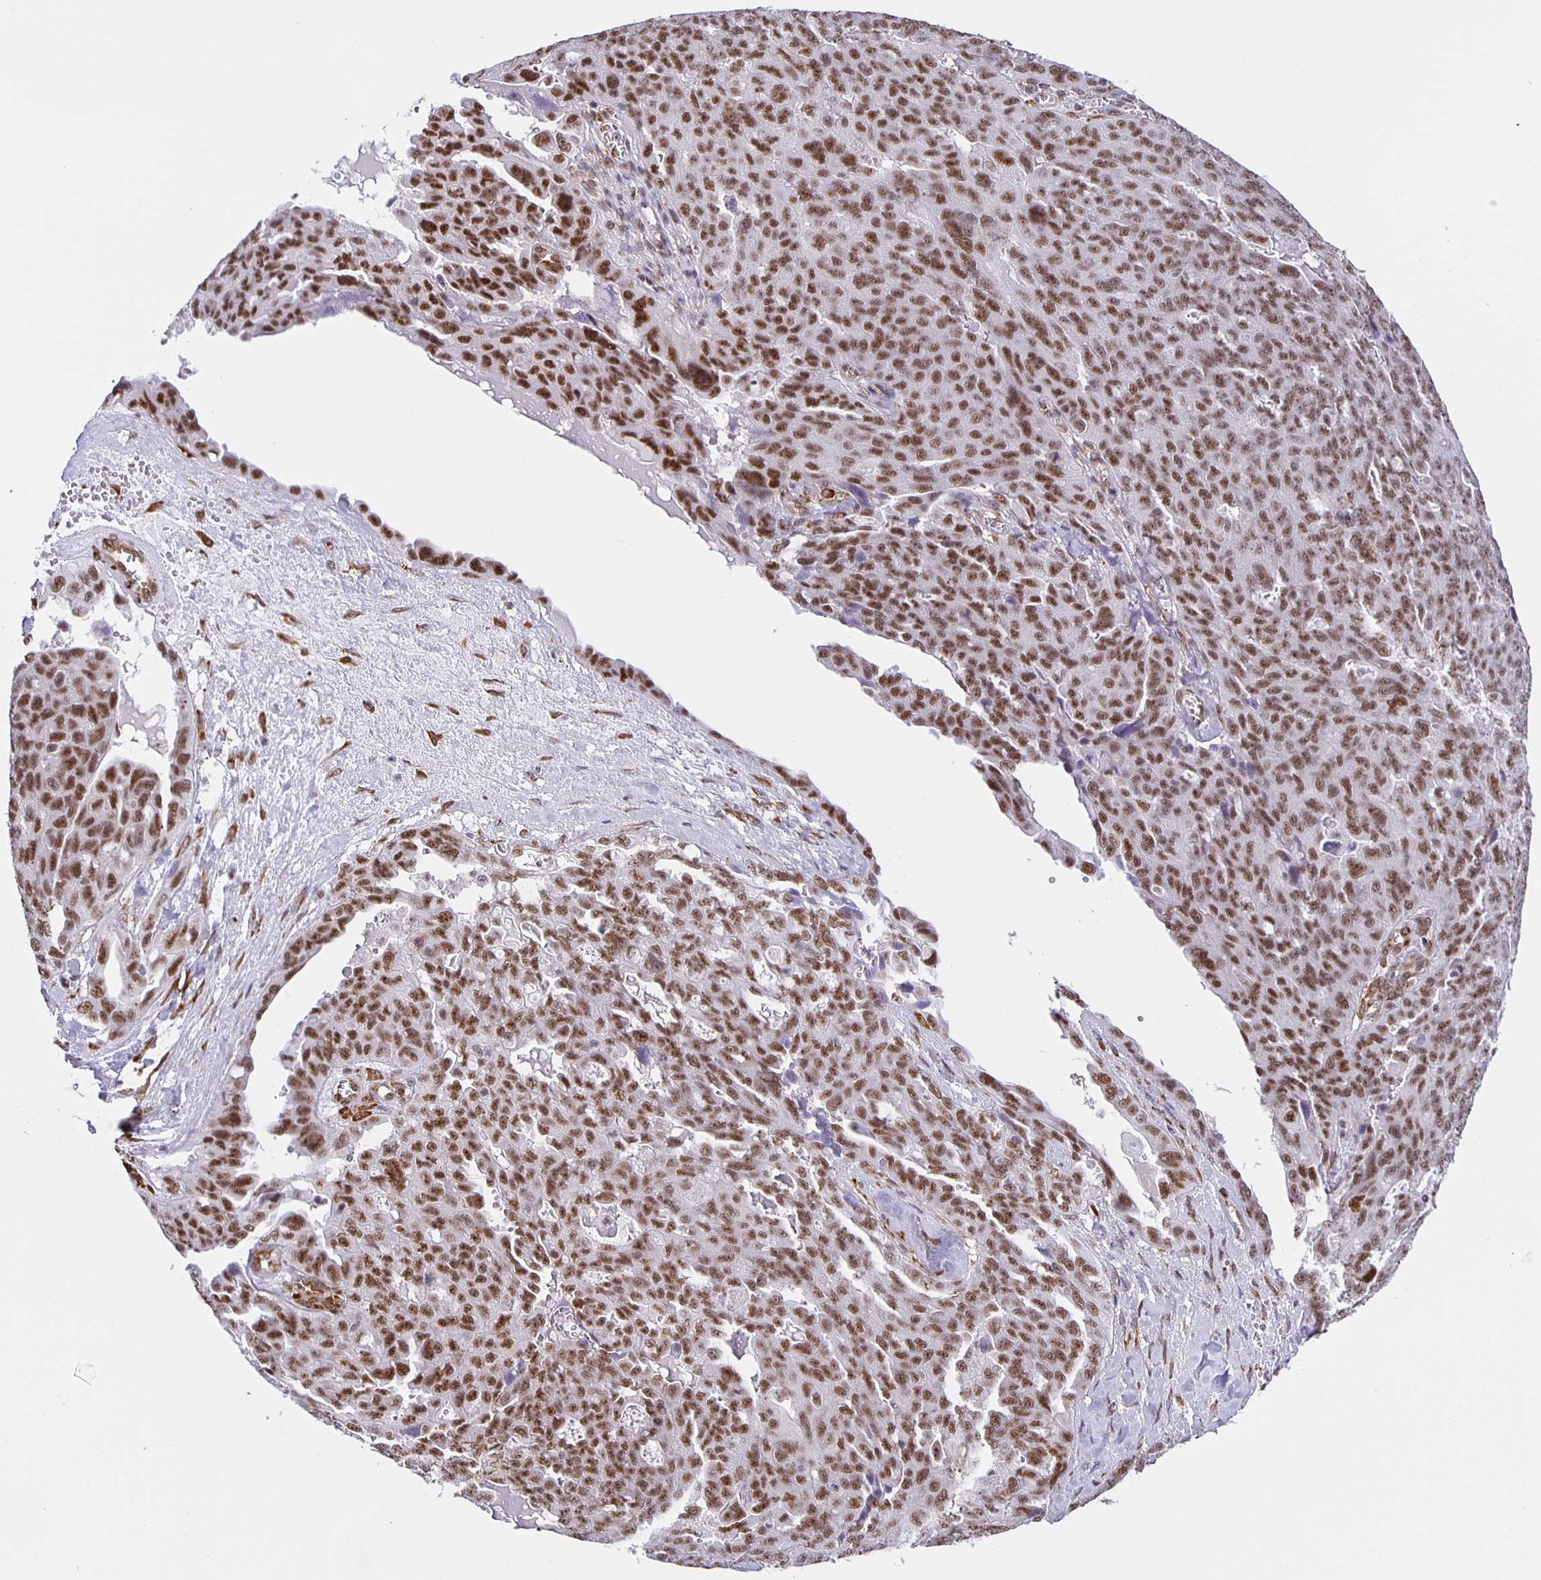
{"staining": {"intensity": "moderate", "quantity": ">75%", "location": "nuclear"}, "tissue": "ovarian cancer", "cell_type": "Tumor cells", "image_type": "cancer", "snomed": [{"axis": "morphology", "description": "Carcinoma, endometroid"}, {"axis": "topography", "description": "Ovary"}], "caption": "An immunohistochemistry (IHC) photomicrograph of neoplastic tissue is shown. Protein staining in brown highlights moderate nuclear positivity in ovarian cancer (endometroid carcinoma) within tumor cells.", "gene": "ZRANB2", "patient": {"sex": "female", "age": 70}}